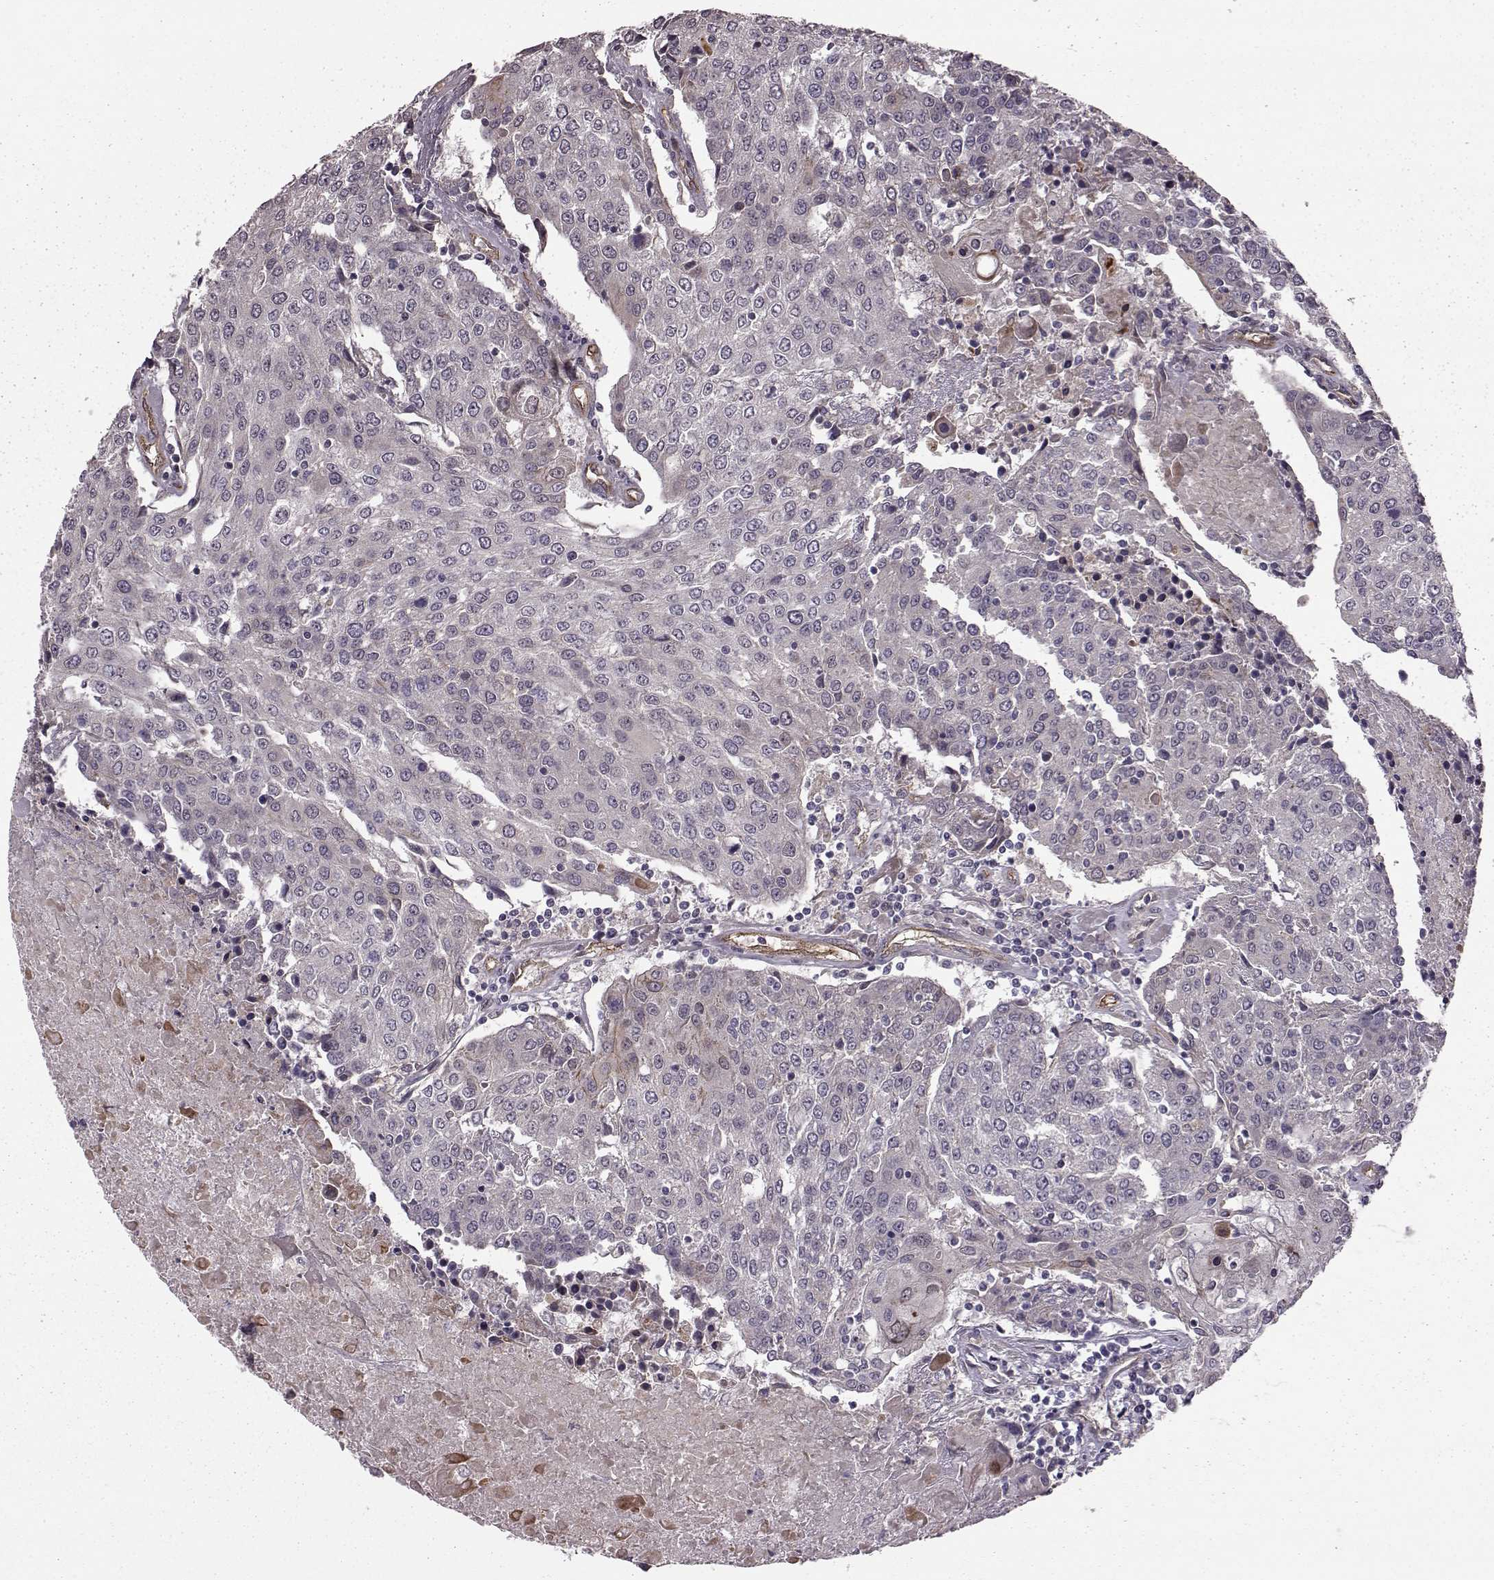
{"staining": {"intensity": "negative", "quantity": "none", "location": "none"}, "tissue": "urothelial cancer", "cell_type": "Tumor cells", "image_type": "cancer", "snomed": [{"axis": "morphology", "description": "Urothelial carcinoma, High grade"}, {"axis": "topography", "description": "Urinary bladder"}], "caption": "Immunohistochemistry (IHC) photomicrograph of urothelial cancer stained for a protein (brown), which displays no expression in tumor cells.", "gene": "SYNPO", "patient": {"sex": "female", "age": 85}}